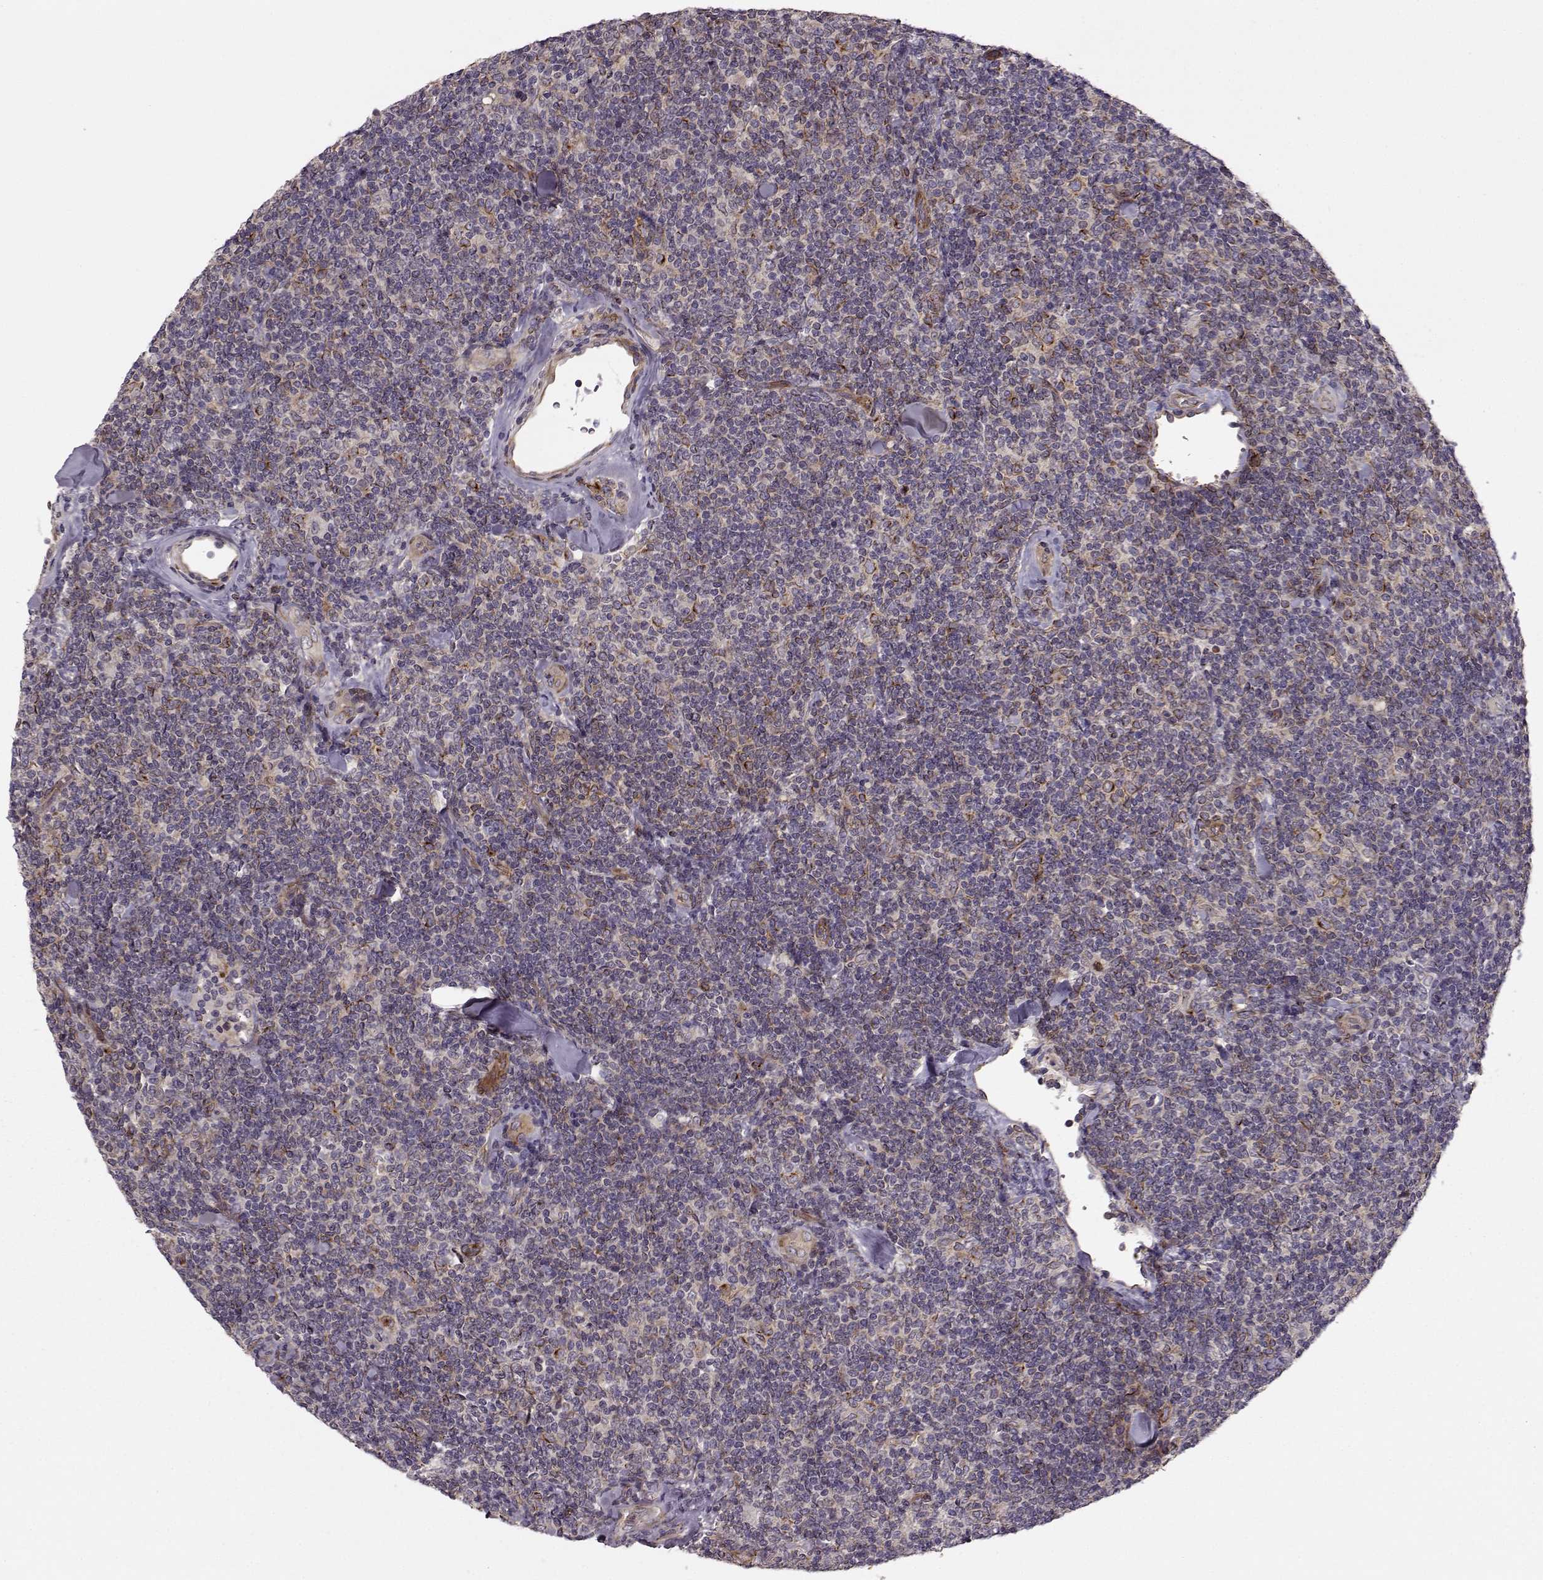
{"staining": {"intensity": "moderate", "quantity": ">75%", "location": "cytoplasmic/membranous,nuclear"}, "tissue": "lymphoma", "cell_type": "Tumor cells", "image_type": "cancer", "snomed": [{"axis": "morphology", "description": "Malignant lymphoma, non-Hodgkin's type, Low grade"}, {"axis": "topography", "description": "Lymph node"}], "caption": "Tumor cells demonstrate moderate cytoplasmic/membranous and nuclear staining in about >75% of cells in low-grade malignant lymphoma, non-Hodgkin's type.", "gene": "MTR", "patient": {"sex": "female", "age": 56}}